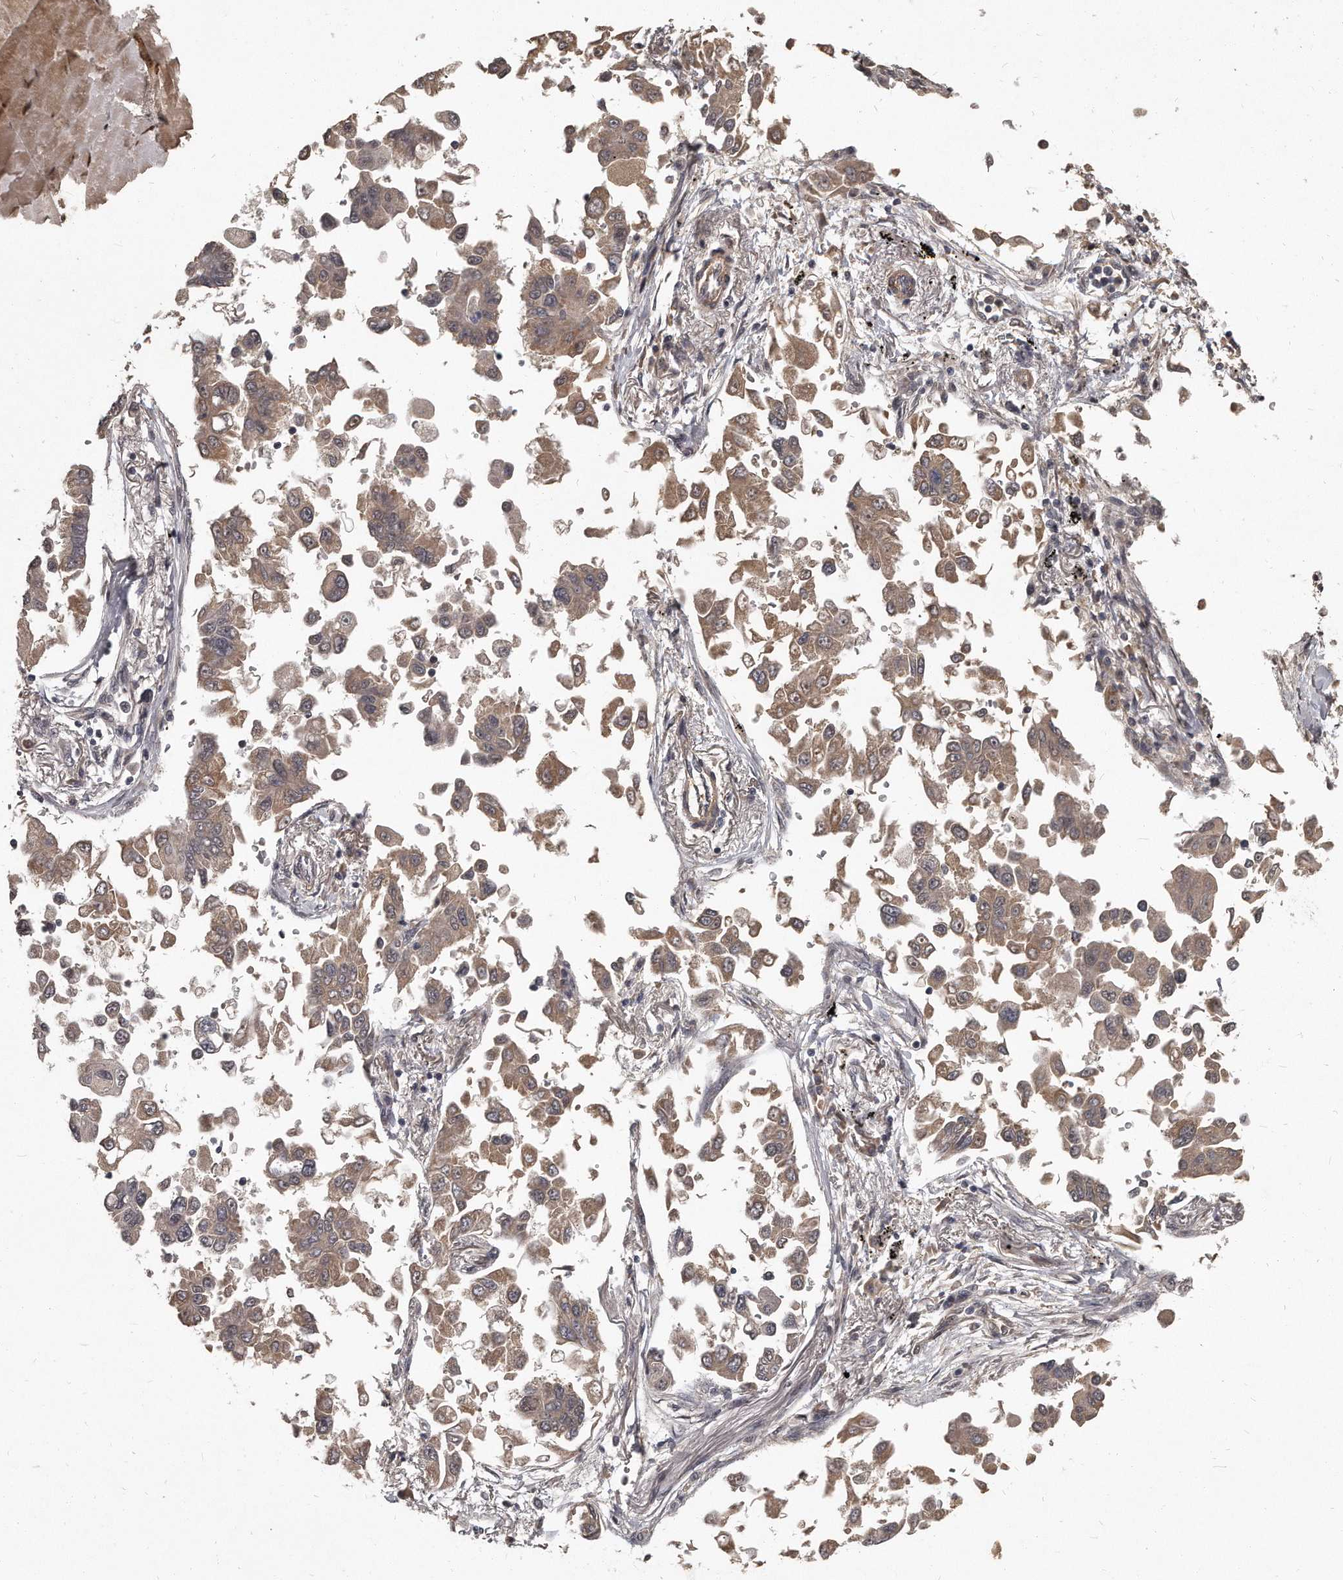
{"staining": {"intensity": "weak", "quantity": ">75%", "location": "cytoplasmic/membranous"}, "tissue": "lung cancer", "cell_type": "Tumor cells", "image_type": "cancer", "snomed": [{"axis": "morphology", "description": "Adenocarcinoma, NOS"}, {"axis": "topography", "description": "Lung"}], "caption": "A brown stain highlights weak cytoplasmic/membranous expression of a protein in adenocarcinoma (lung) tumor cells. The protein is shown in brown color, while the nuclei are stained blue.", "gene": "GRB10", "patient": {"sex": "female", "age": 67}}